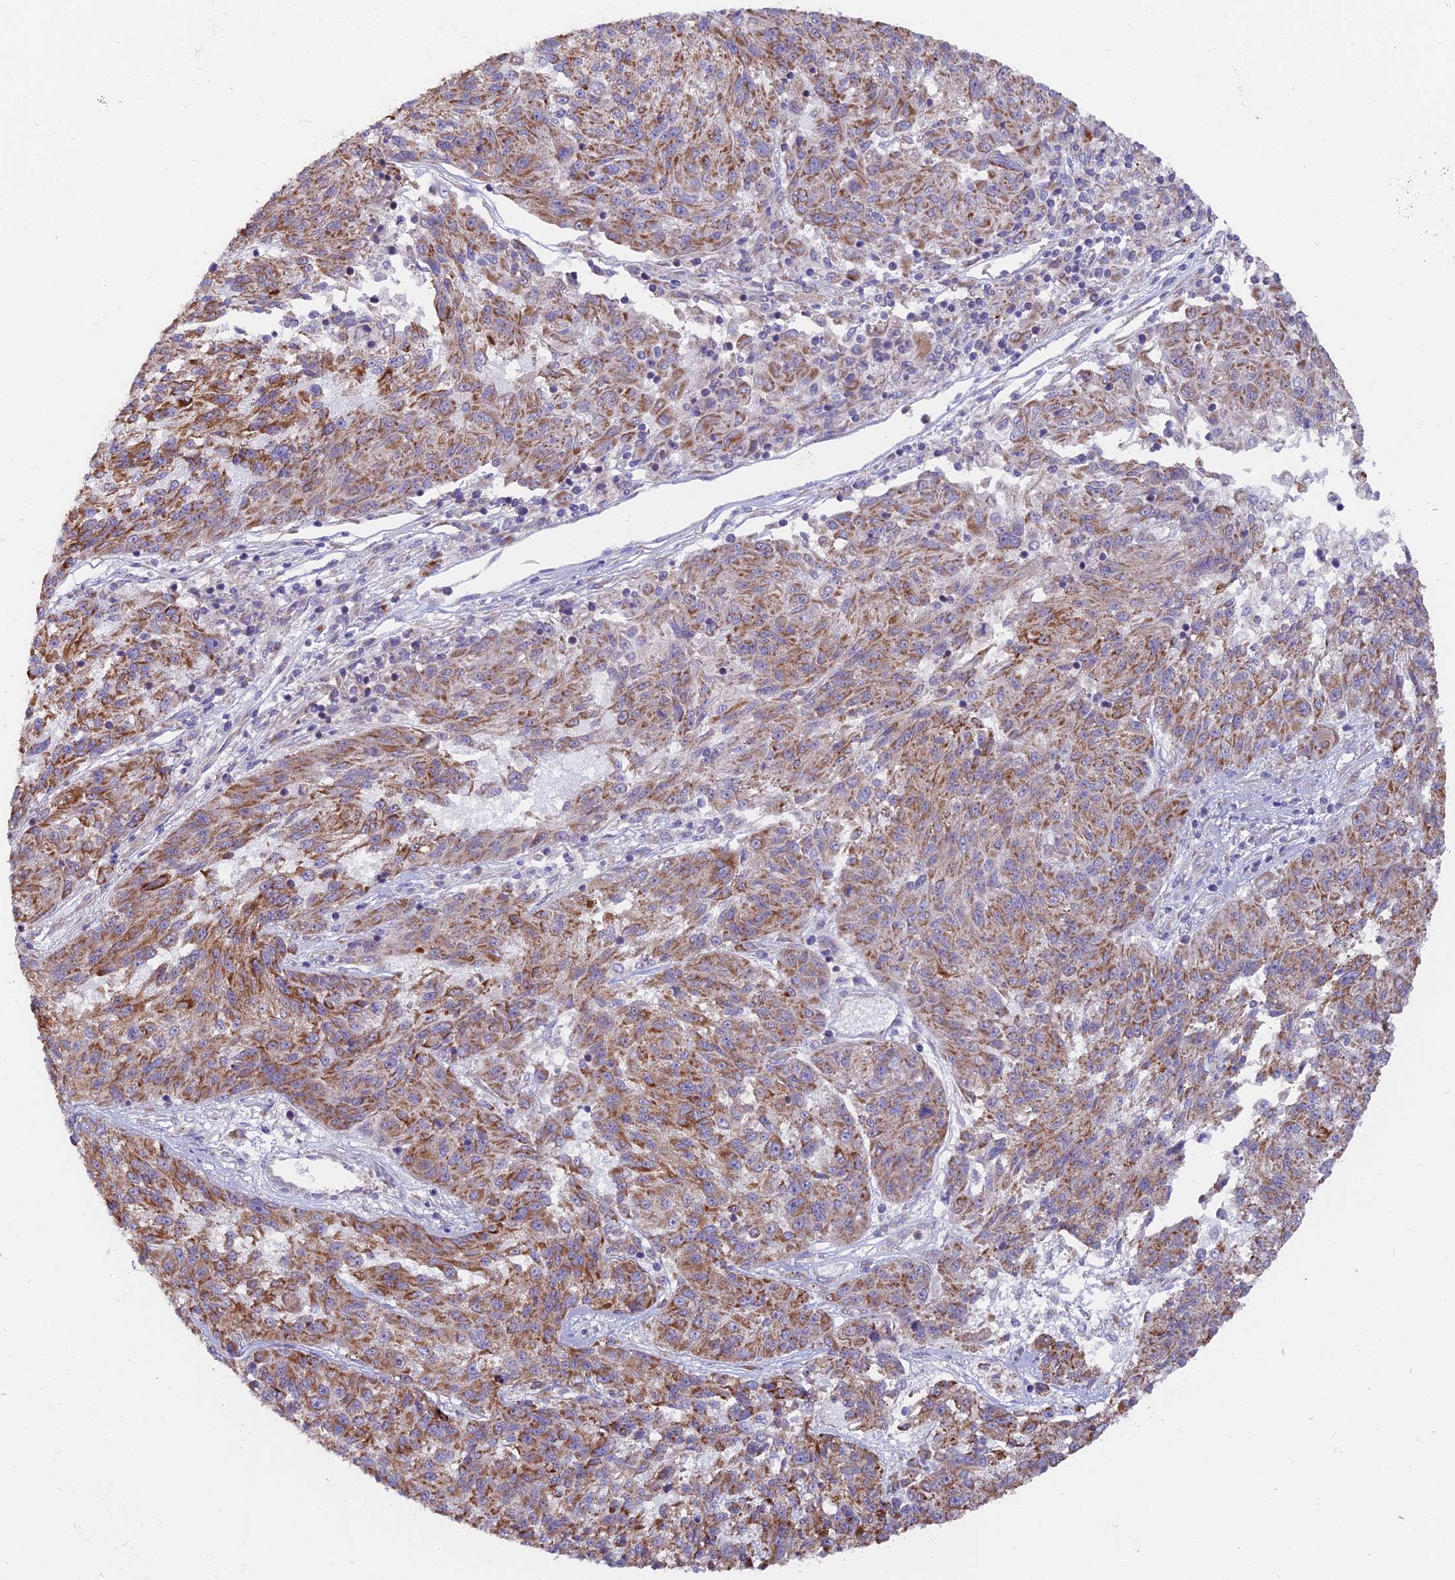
{"staining": {"intensity": "moderate", "quantity": ">75%", "location": "cytoplasmic/membranous"}, "tissue": "melanoma", "cell_type": "Tumor cells", "image_type": "cancer", "snomed": [{"axis": "morphology", "description": "Malignant melanoma, NOS"}, {"axis": "topography", "description": "Skin"}], "caption": "High-power microscopy captured an immunohistochemistry (IHC) photomicrograph of melanoma, revealing moderate cytoplasmic/membranous expression in about >75% of tumor cells. (DAB IHC with brightfield microscopy, high magnification).", "gene": "TBC1D20", "patient": {"sex": "male", "age": 53}}